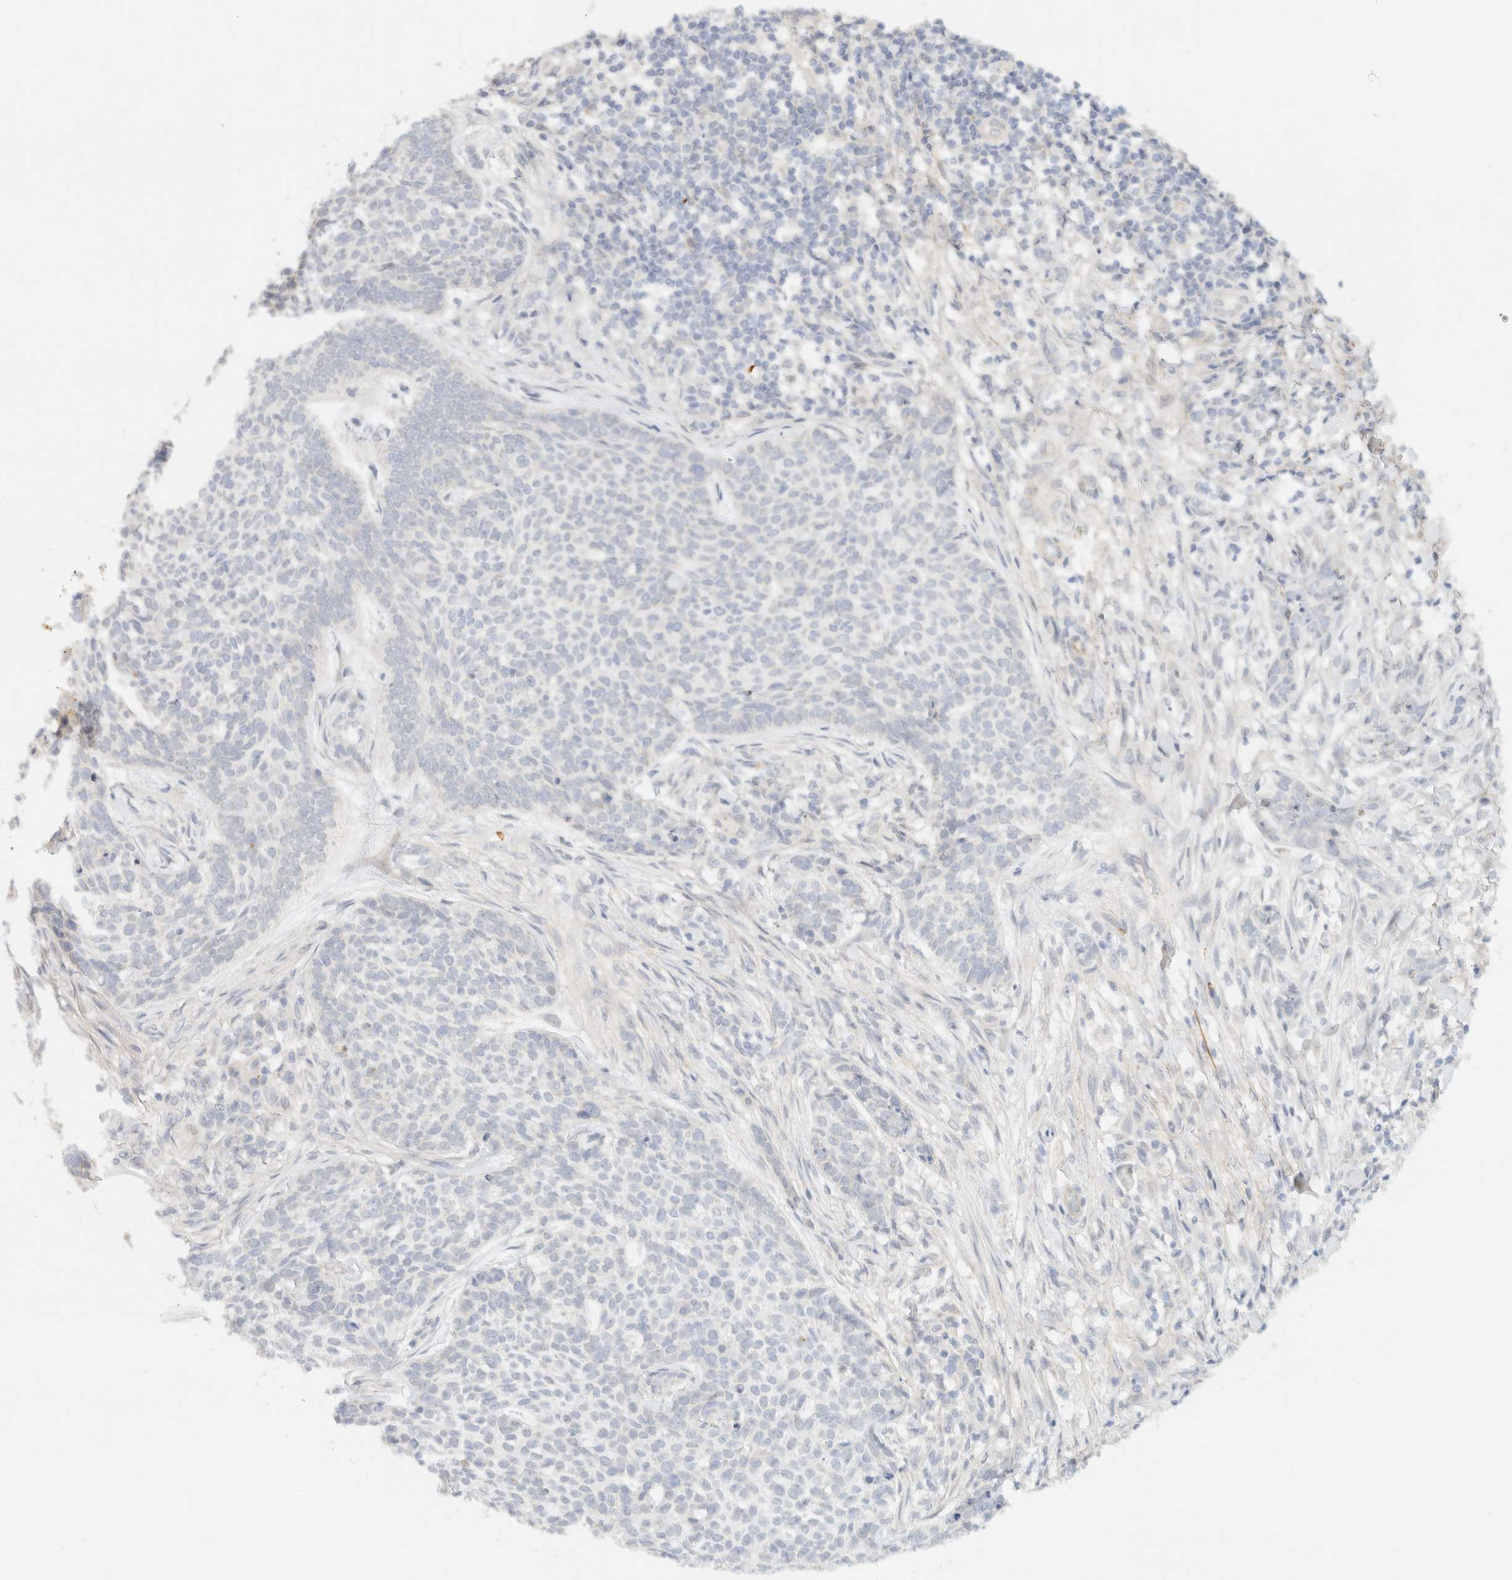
{"staining": {"intensity": "negative", "quantity": "none", "location": "none"}, "tissue": "skin cancer", "cell_type": "Tumor cells", "image_type": "cancer", "snomed": [{"axis": "morphology", "description": "Basal cell carcinoma"}, {"axis": "topography", "description": "Skin"}], "caption": "An immunohistochemistry (IHC) photomicrograph of skin cancer (basal cell carcinoma) is shown. There is no staining in tumor cells of skin cancer (basal cell carcinoma).", "gene": "TNK1", "patient": {"sex": "female", "age": 64}}